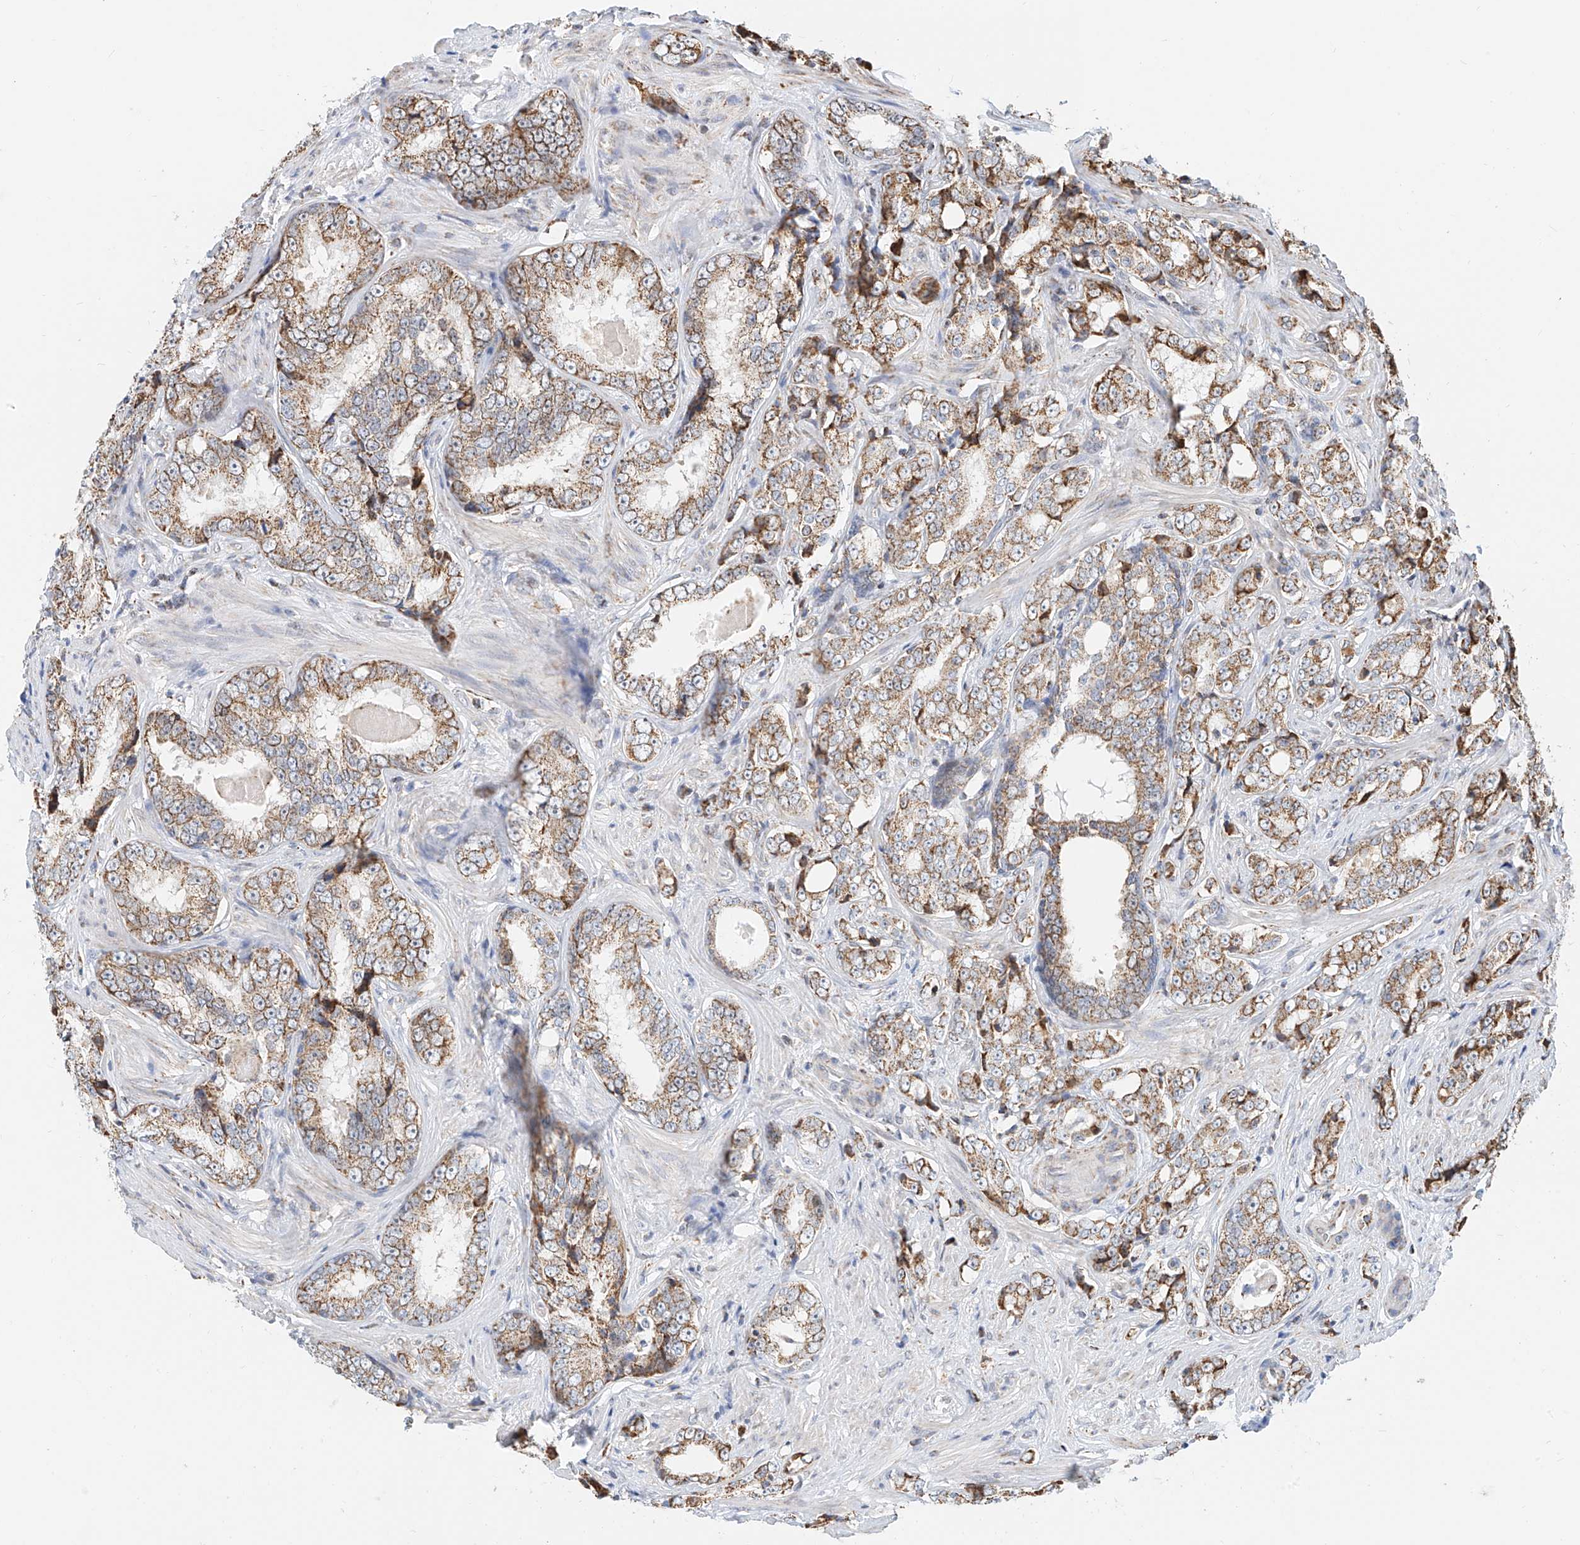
{"staining": {"intensity": "moderate", "quantity": ">75%", "location": "cytoplasmic/membranous"}, "tissue": "prostate cancer", "cell_type": "Tumor cells", "image_type": "cancer", "snomed": [{"axis": "morphology", "description": "Adenocarcinoma, High grade"}, {"axis": "topography", "description": "Prostate"}], "caption": "Prostate high-grade adenocarcinoma stained for a protein (brown) shows moderate cytoplasmic/membranous positive staining in about >75% of tumor cells.", "gene": "NALCN", "patient": {"sex": "male", "age": 66}}